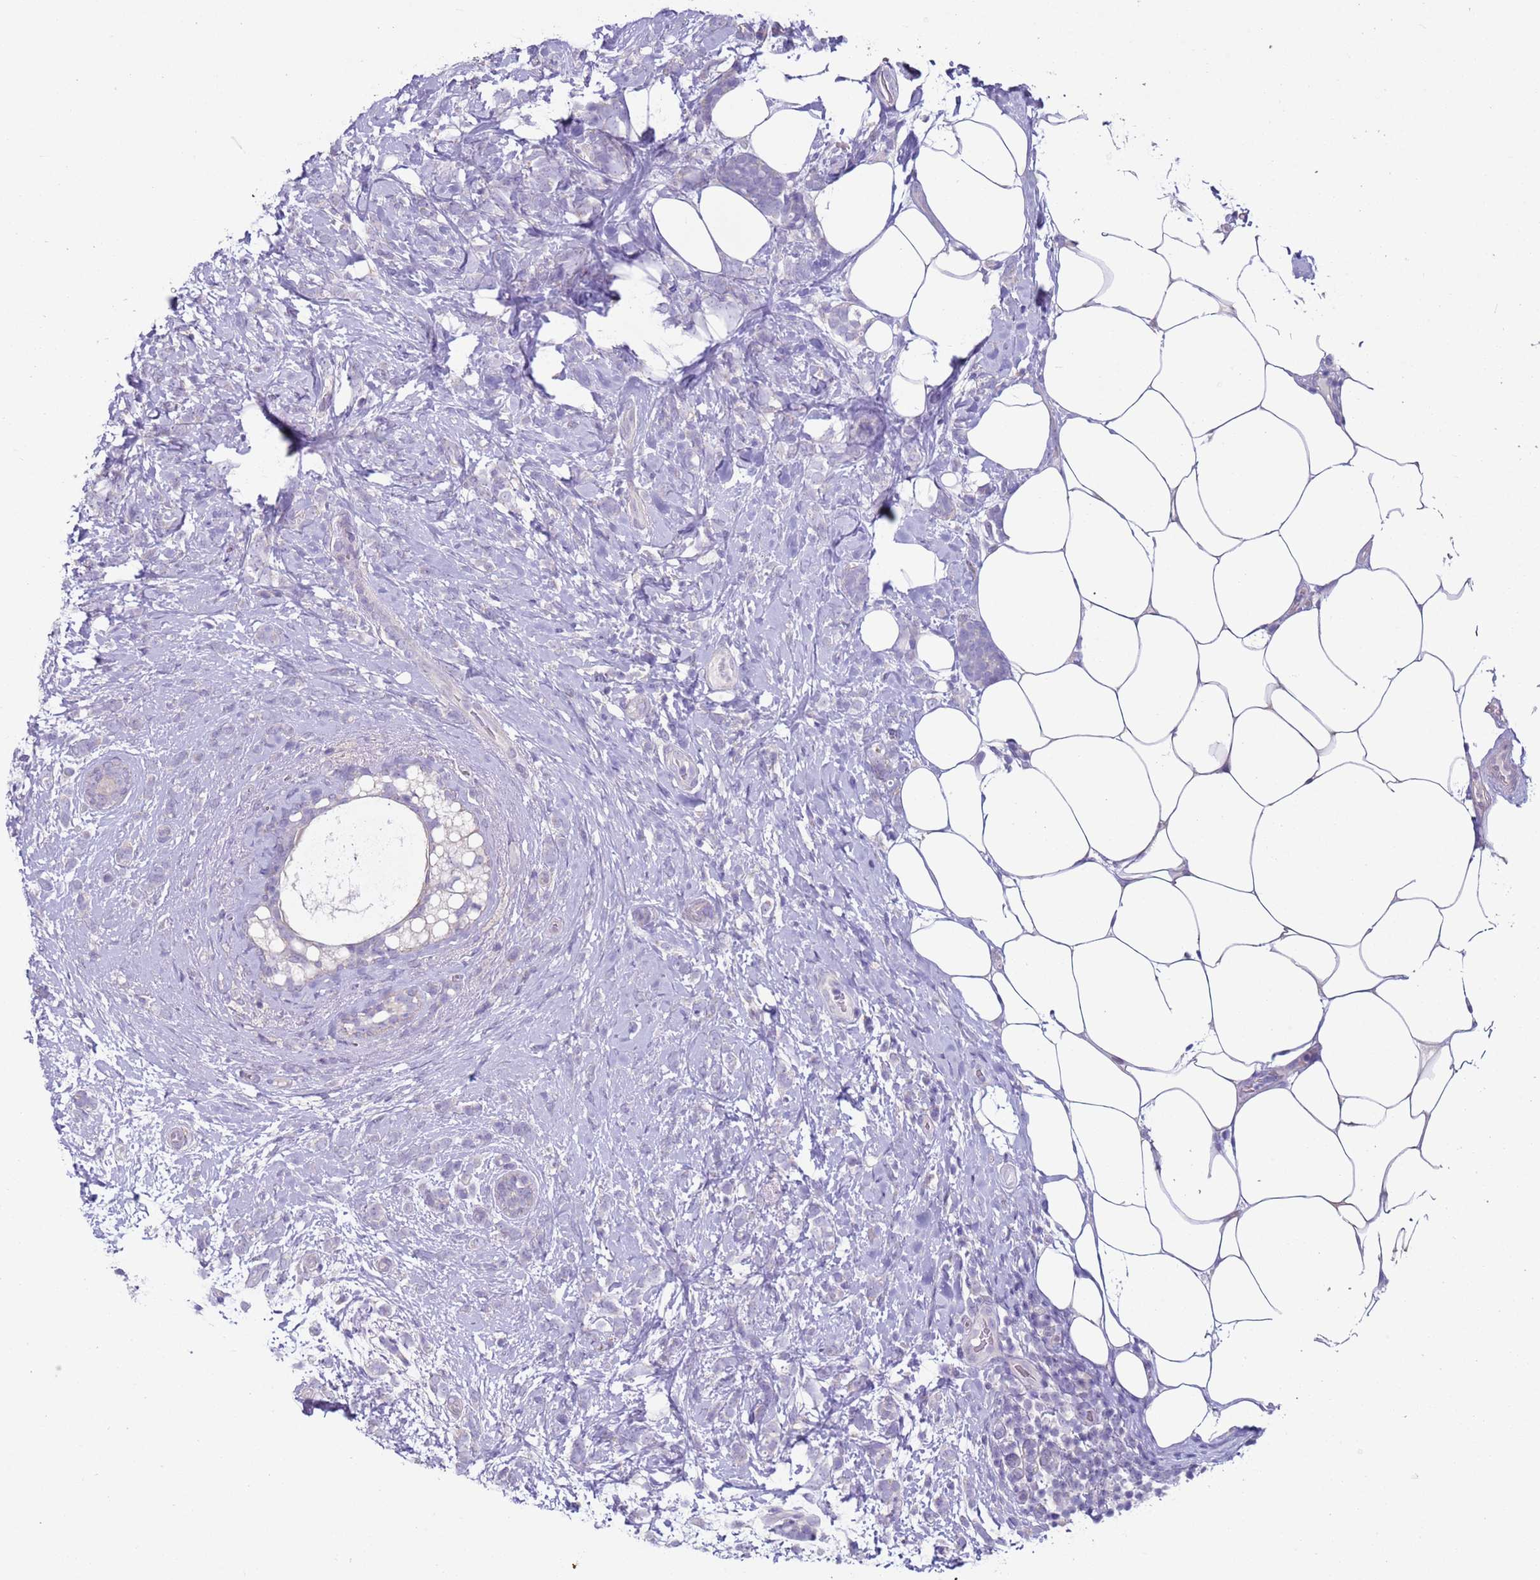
{"staining": {"intensity": "negative", "quantity": "none", "location": "none"}, "tissue": "breast cancer", "cell_type": "Tumor cells", "image_type": "cancer", "snomed": [{"axis": "morphology", "description": "Lobular carcinoma"}, {"axis": "topography", "description": "Breast"}], "caption": "The photomicrograph demonstrates no significant staining in tumor cells of breast cancer.", "gene": "NPAP1", "patient": {"sex": "female", "age": 58}}